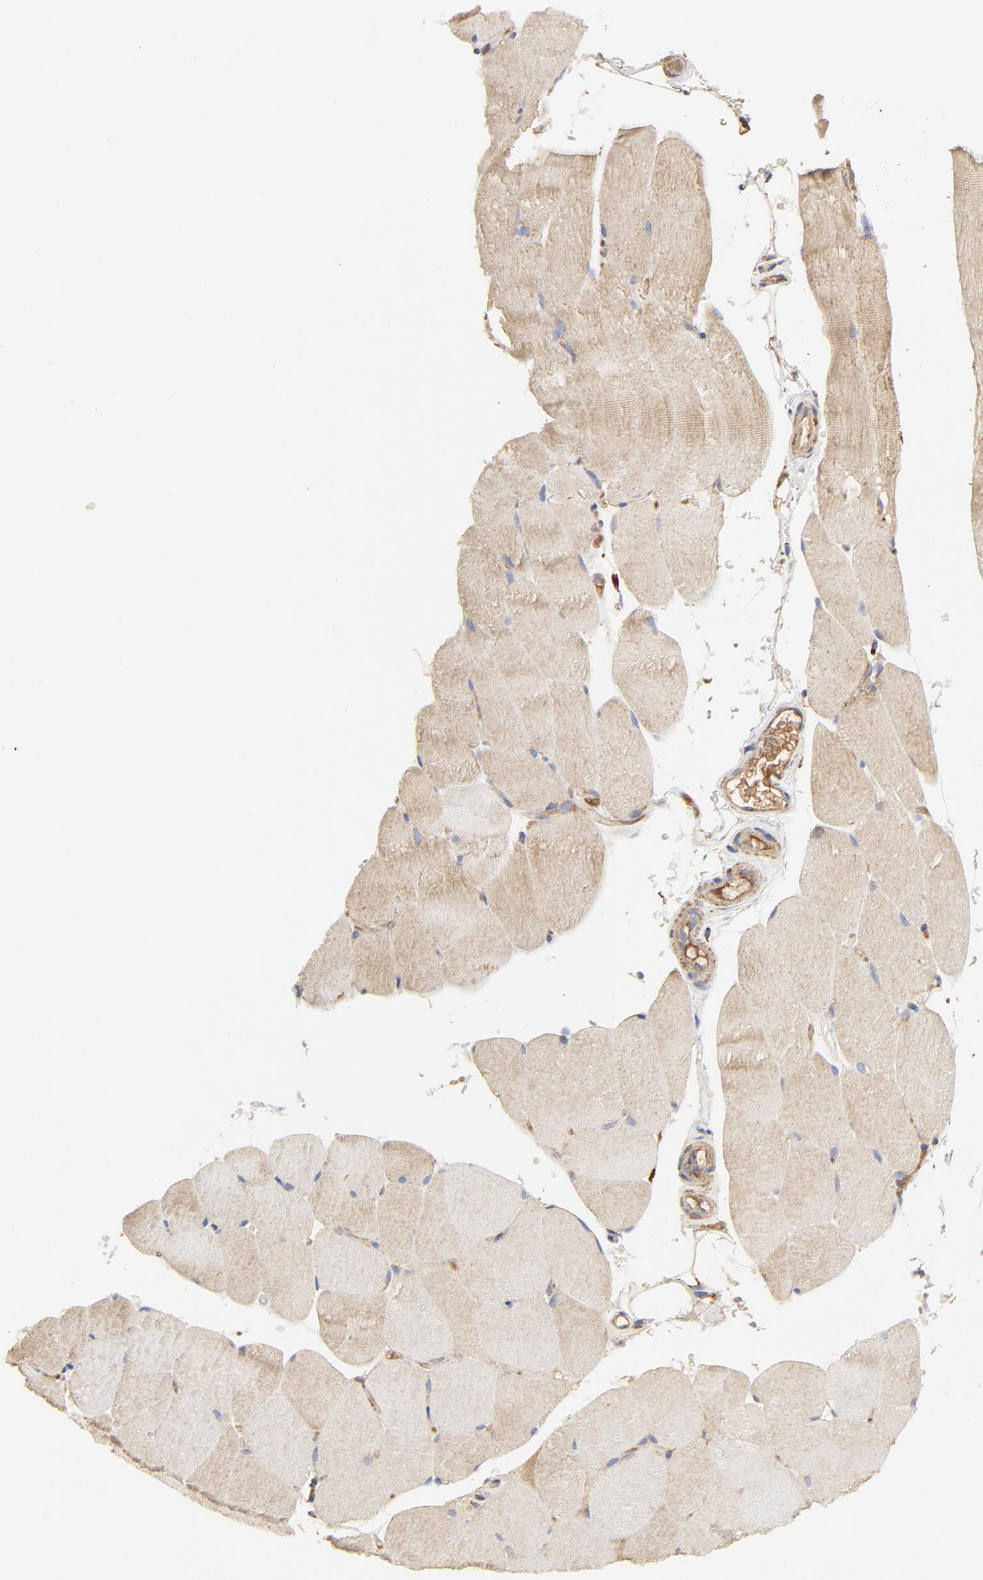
{"staining": {"intensity": "moderate", "quantity": "25%-75%", "location": "cytoplasmic/membranous"}, "tissue": "skeletal muscle", "cell_type": "Myocytes", "image_type": "normal", "snomed": [{"axis": "morphology", "description": "Normal tissue, NOS"}, {"axis": "topography", "description": "Skeletal muscle"}], "caption": "IHC image of normal skeletal muscle: skeletal muscle stained using IHC displays medium levels of moderate protein expression localized specifically in the cytoplasmic/membranous of myocytes, appearing as a cytoplasmic/membranous brown color.", "gene": "PCNX4", "patient": {"sex": "female", "age": 37}}